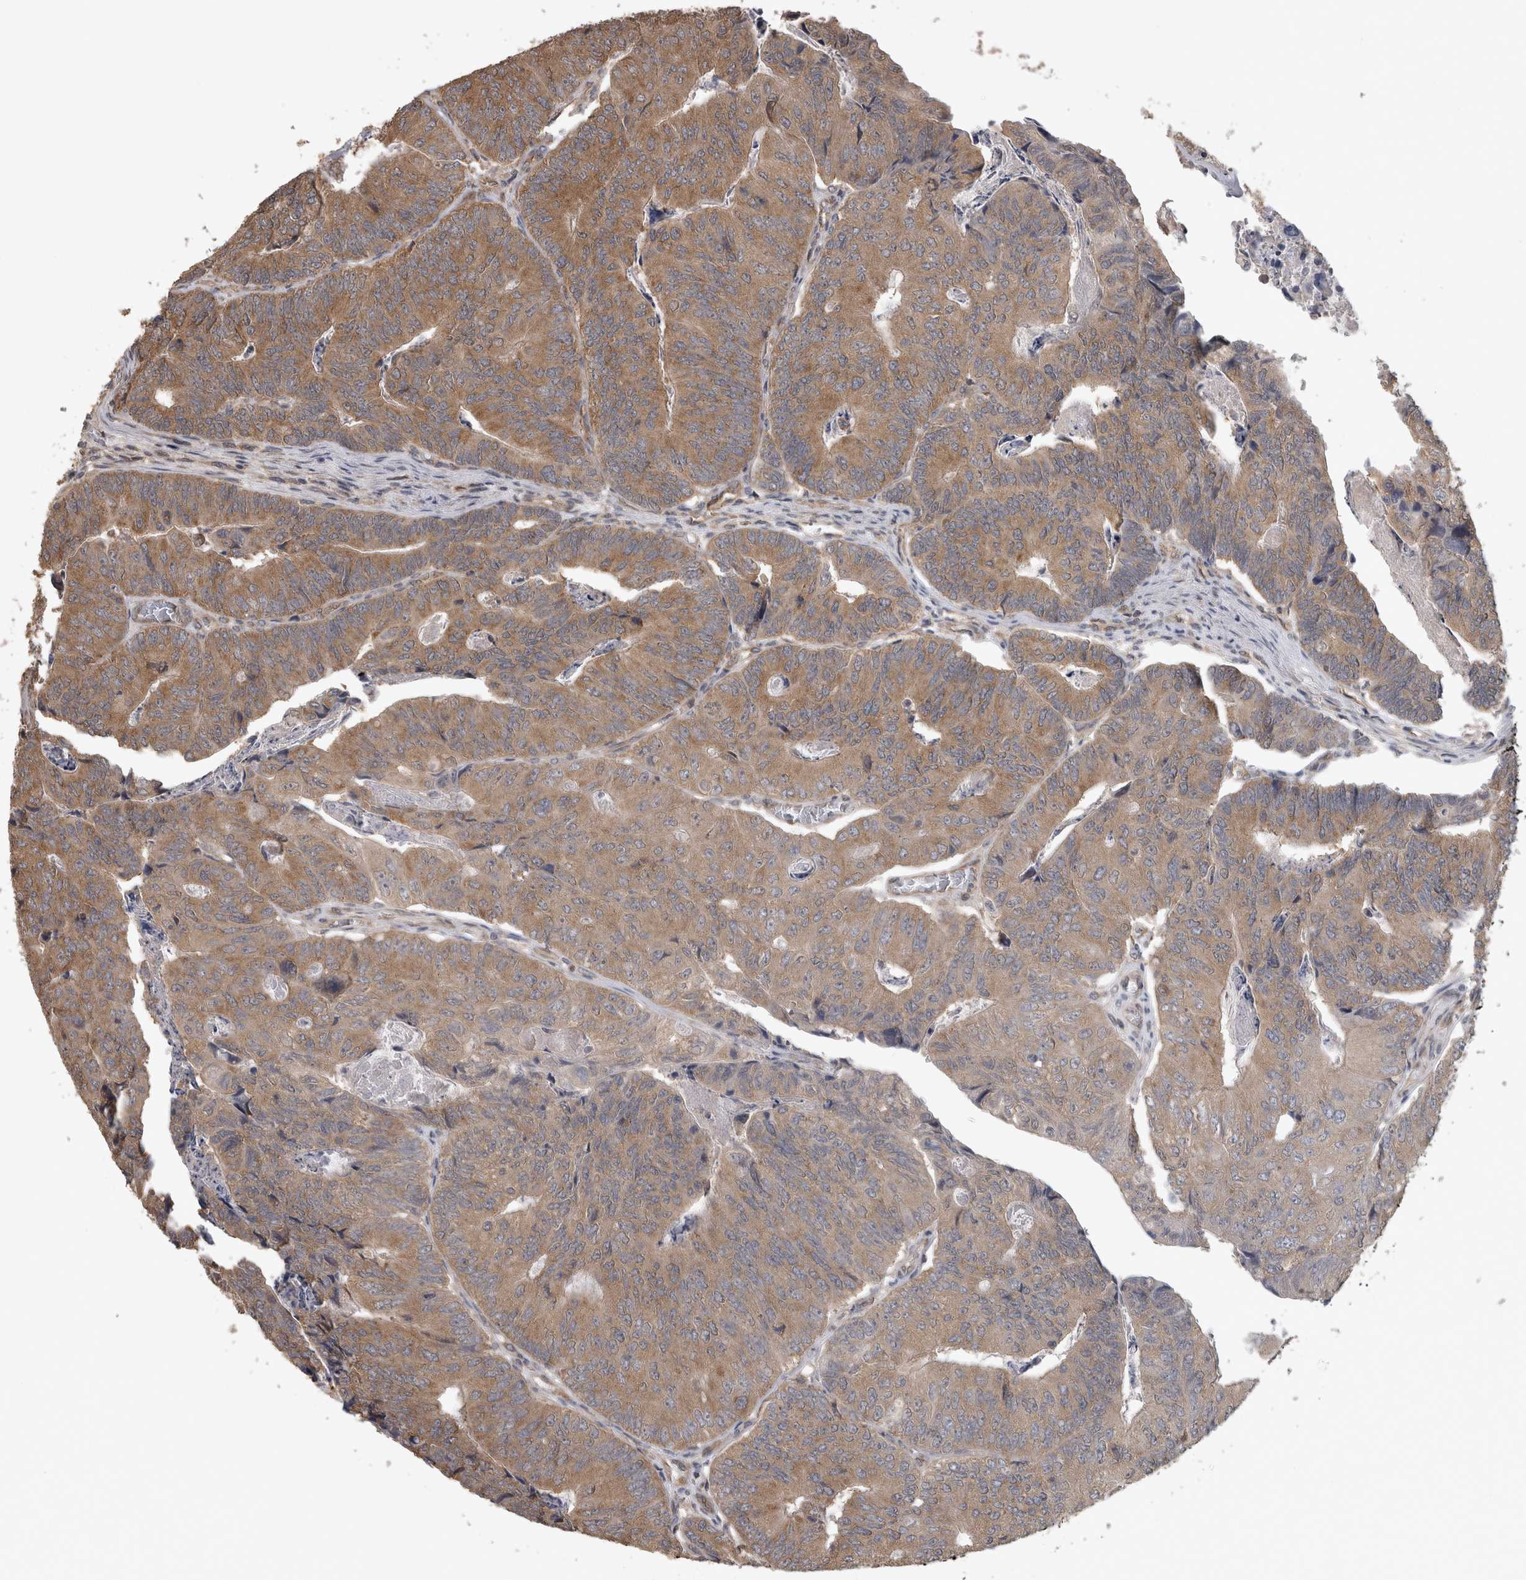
{"staining": {"intensity": "moderate", "quantity": ">75%", "location": "cytoplasmic/membranous"}, "tissue": "colorectal cancer", "cell_type": "Tumor cells", "image_type": "cancer", "snomed": [{"axis": "morphology", "description": "Adenocarcinoma, NOS"}, {"axis": "topography", "description": "Colon"}], "caption": "Immunohistochemical staining of colorectal cancer shows moderate cytoplasmic/membranous protein staining in about >75% of tumor cells. Using DAB (3,3'-diaminobenzidine) (brown) and hematoxylin (blue) stains, captured at high magnification using brightfield microscopy.", "gene": "ATXN2", "patient": {"sex": "female", "age": 67}}